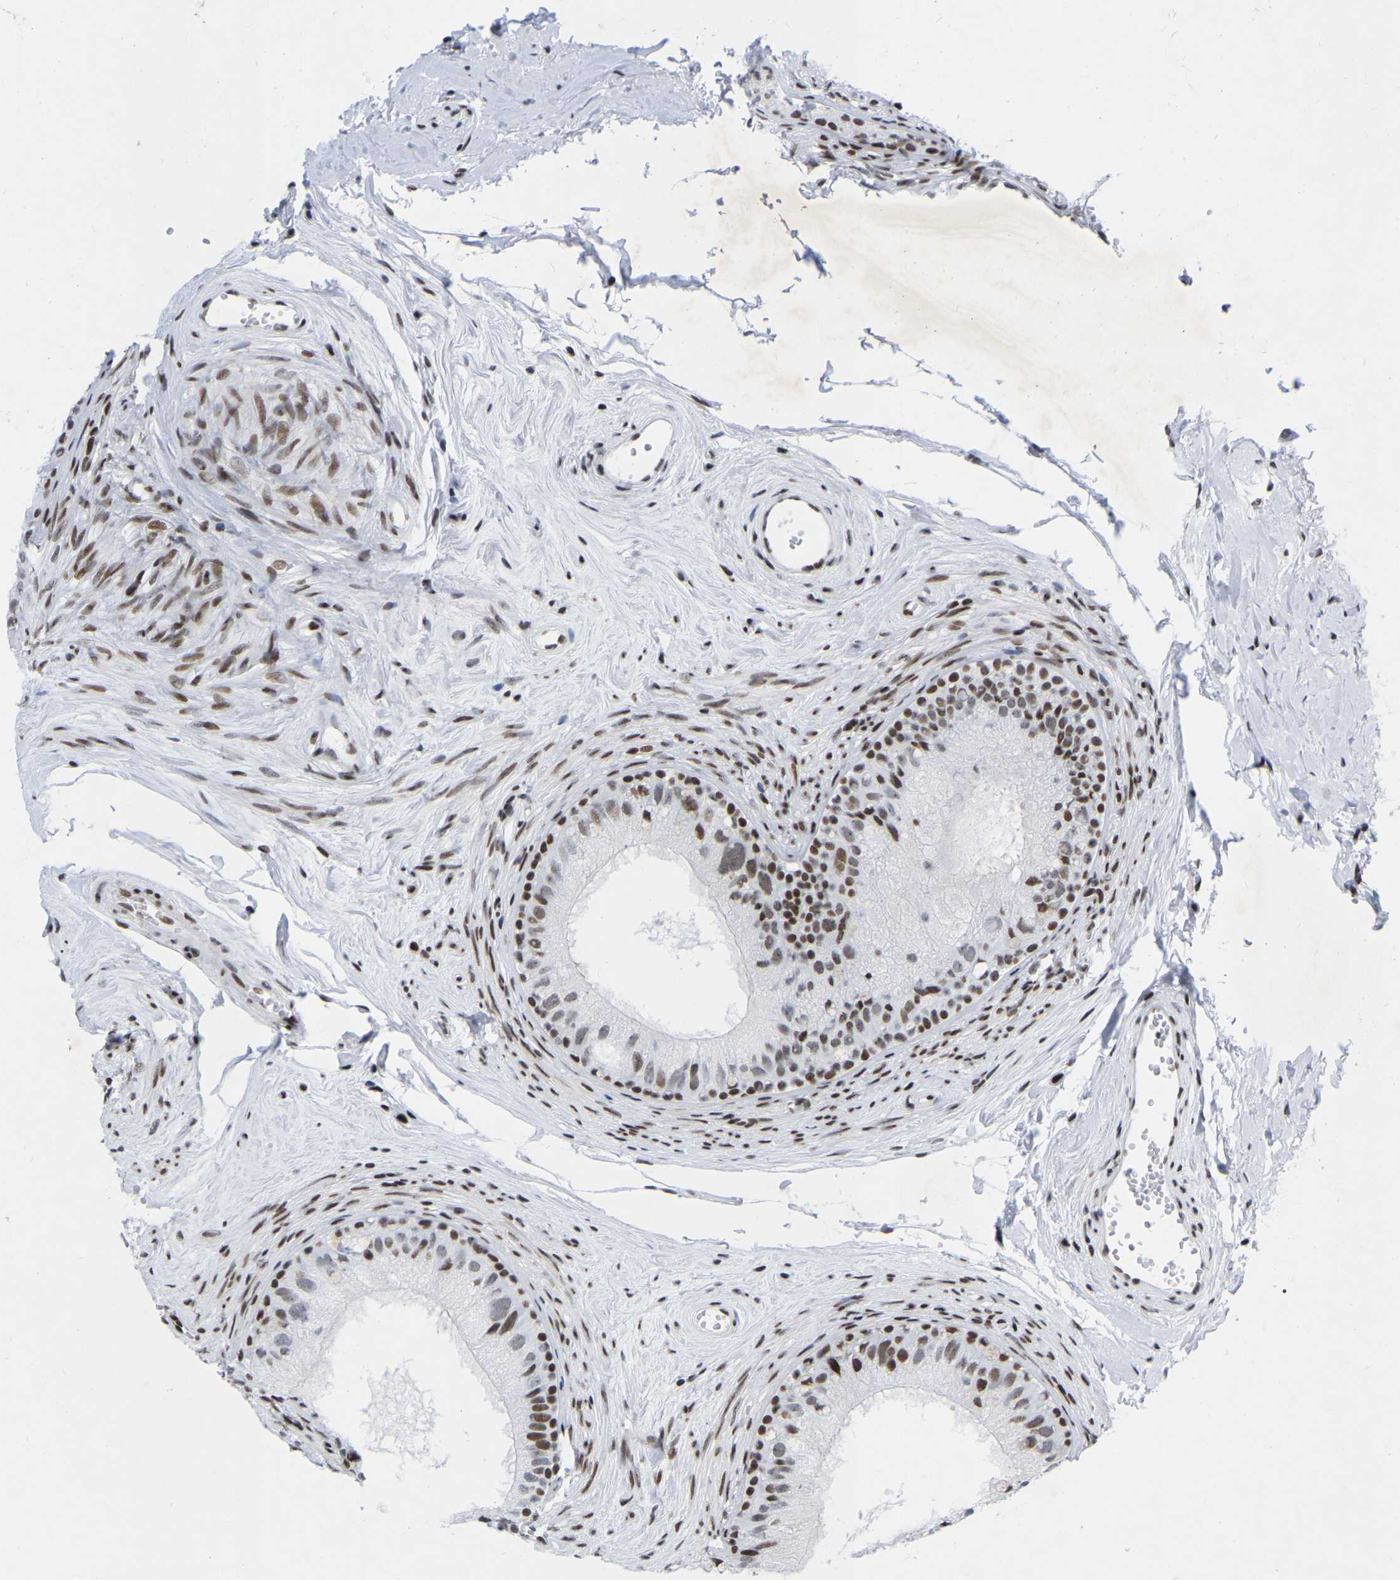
{"staining": {"intensity": "moderate", "quantity": ">75%", "location": "cytoplasmic/membranous"}, "tissue": "epididymis", "cell_type": "Glandular cells", "image_type": "normal", "snomed": [{"axis": "morphology", "description": "Normal tissue, NOS"}, {"axis": "topography", "description": "Epididymis"}], "caption": "Immunohistochemistry histopathology image of normal epididymis: epididymis stained using IHC displays medium levels of moderate protein expression localized specifically in the cytoplasmic/membranous of glandular cells, appearing as a cytoplasmic/membranous brown color.", "gene": "PRCC", "patient": {"sex": "male", "age": 56}}